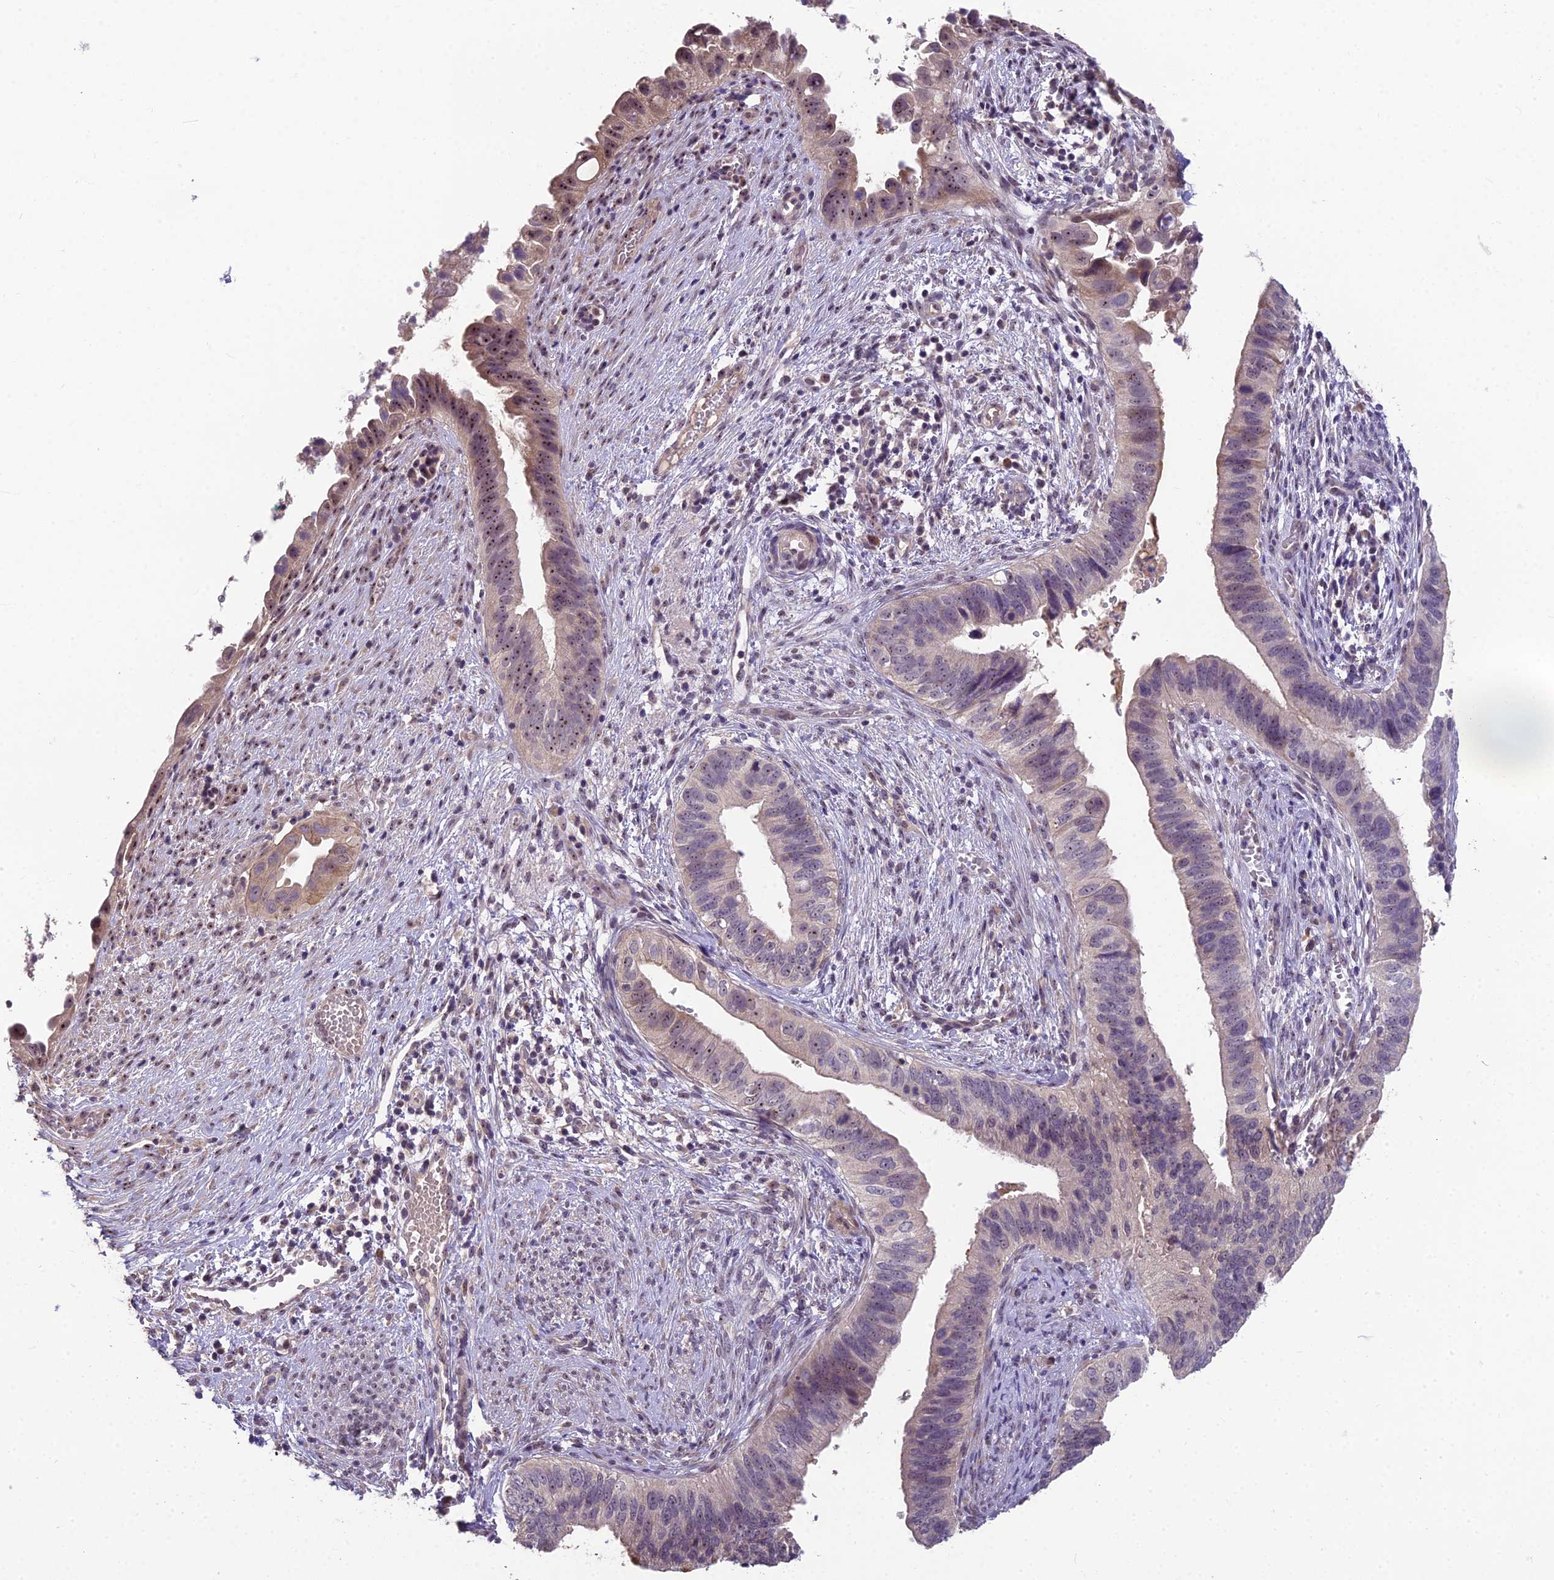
{"staining": {"intensity": "moderate", "quantity": "25%-75%", "location": "nuclear"}, "tissue": "cervical cancer", "cell_type": "Tumor cells", "image_type": "cancer", "snomed": [{"axis": "morphology", "description": "Adenocarcinoma, NOS"}, {"axis": "topography", "description": "Cervix"}], "caption": "Immunohistochemistry (IHC) micrograph of human cervical cancer (adenocarcinoma) stained for a protein (brown), which displays medium levels of moderate nuclear positivity in about 25%-75% of tumor cells.", "gene": "ZNF333", "patient": {"sex": "female", "age": 42}}